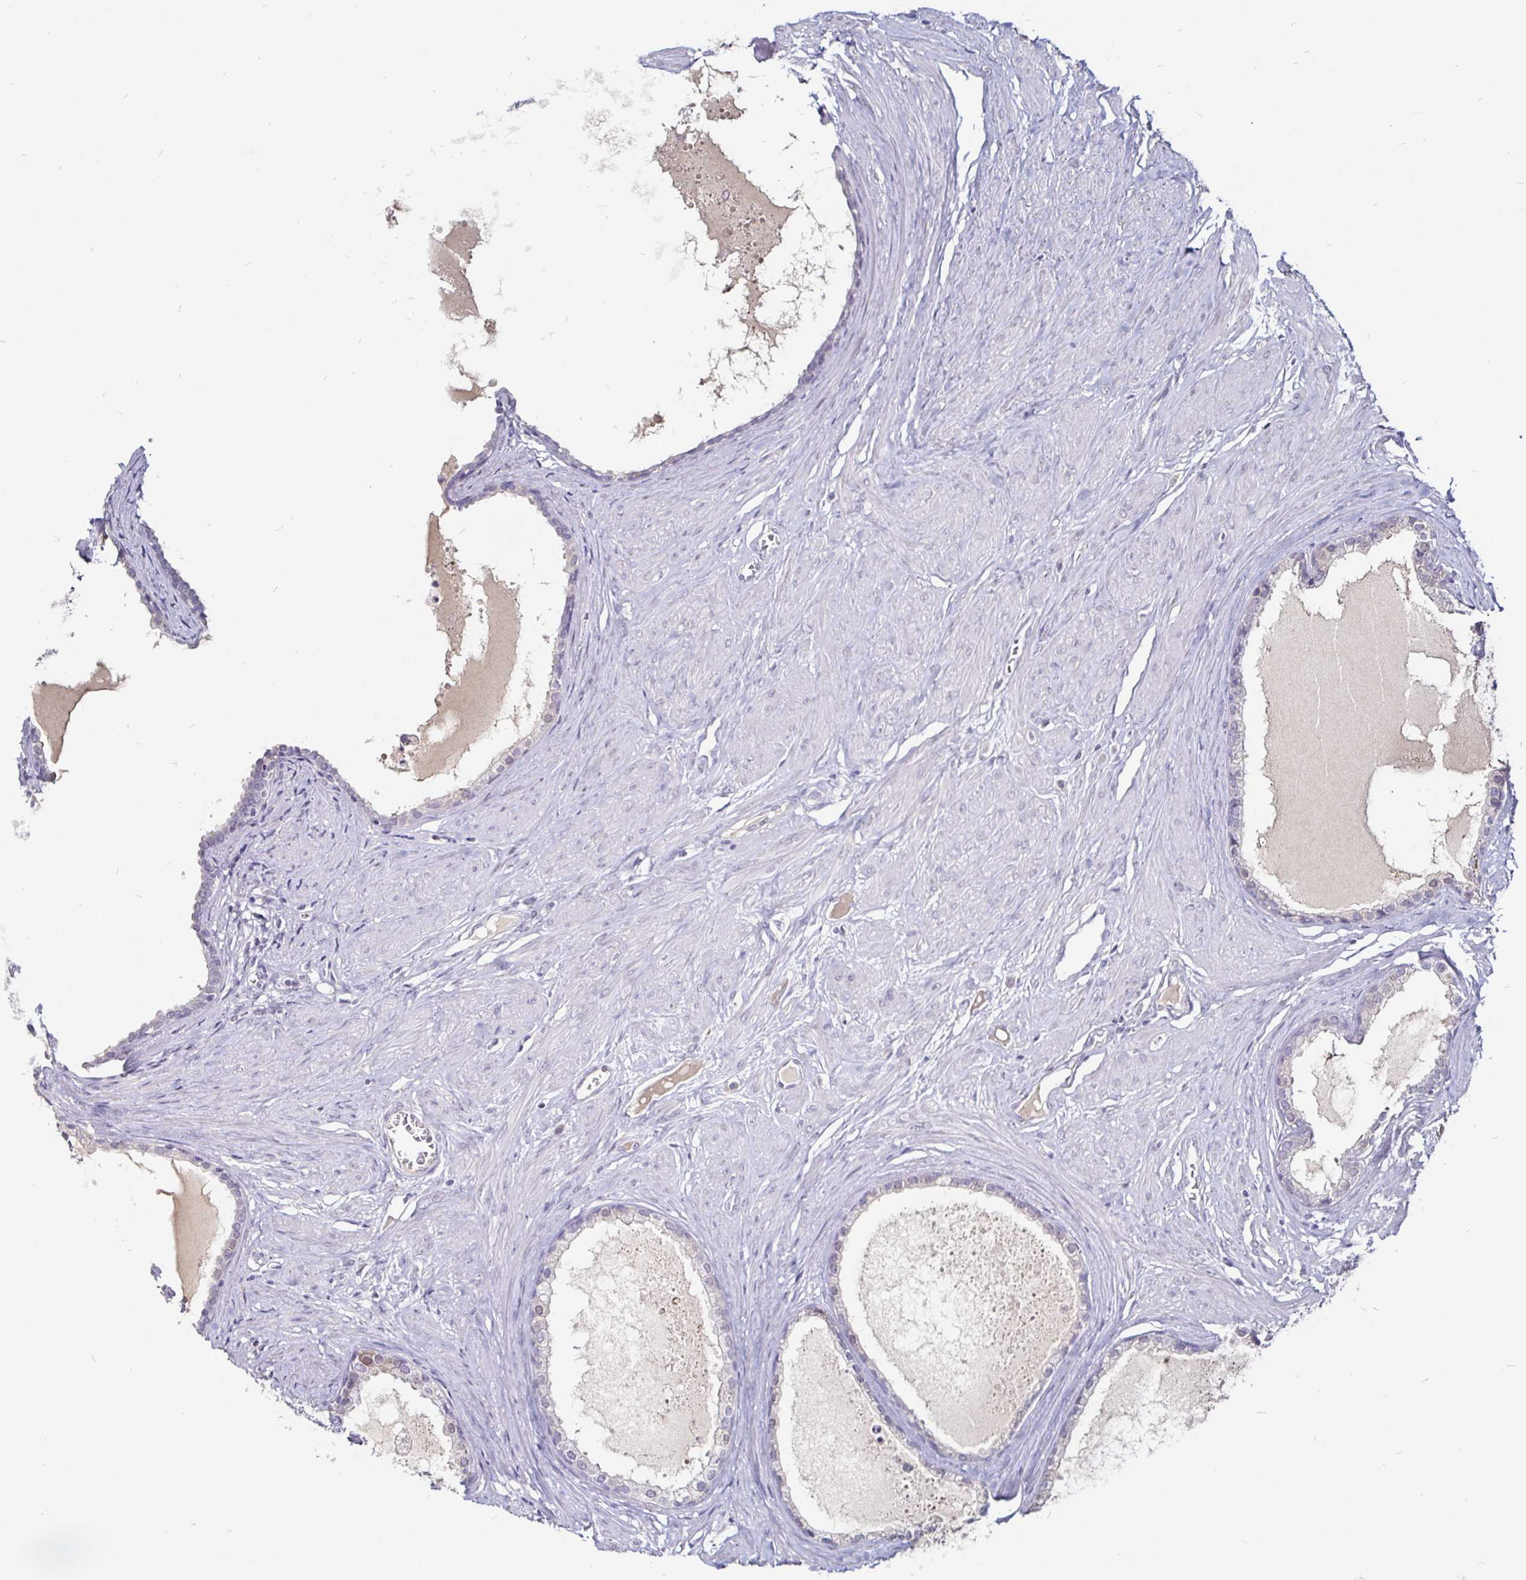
{"staining": {"intensity": "negative", "quantity": "none", "location": "none"}, "tissue": "prostate", "cell_type": "Glandular cells", "image_type": "normal", "snomed": [{"axis": "morphology", "description": "Normal tissue, NOS"}, {"axis": "topography", "description": "Prostate"}, {"axis": "topography", "description": "Peripheral nerve tissue"}], "caption": "A photomicrograph of human prostate is negative for staining in glandular cells. (DAB IHC, high magnification).", "gene": "FAIM2", "patient": {"sex": "male", "age": 55}}